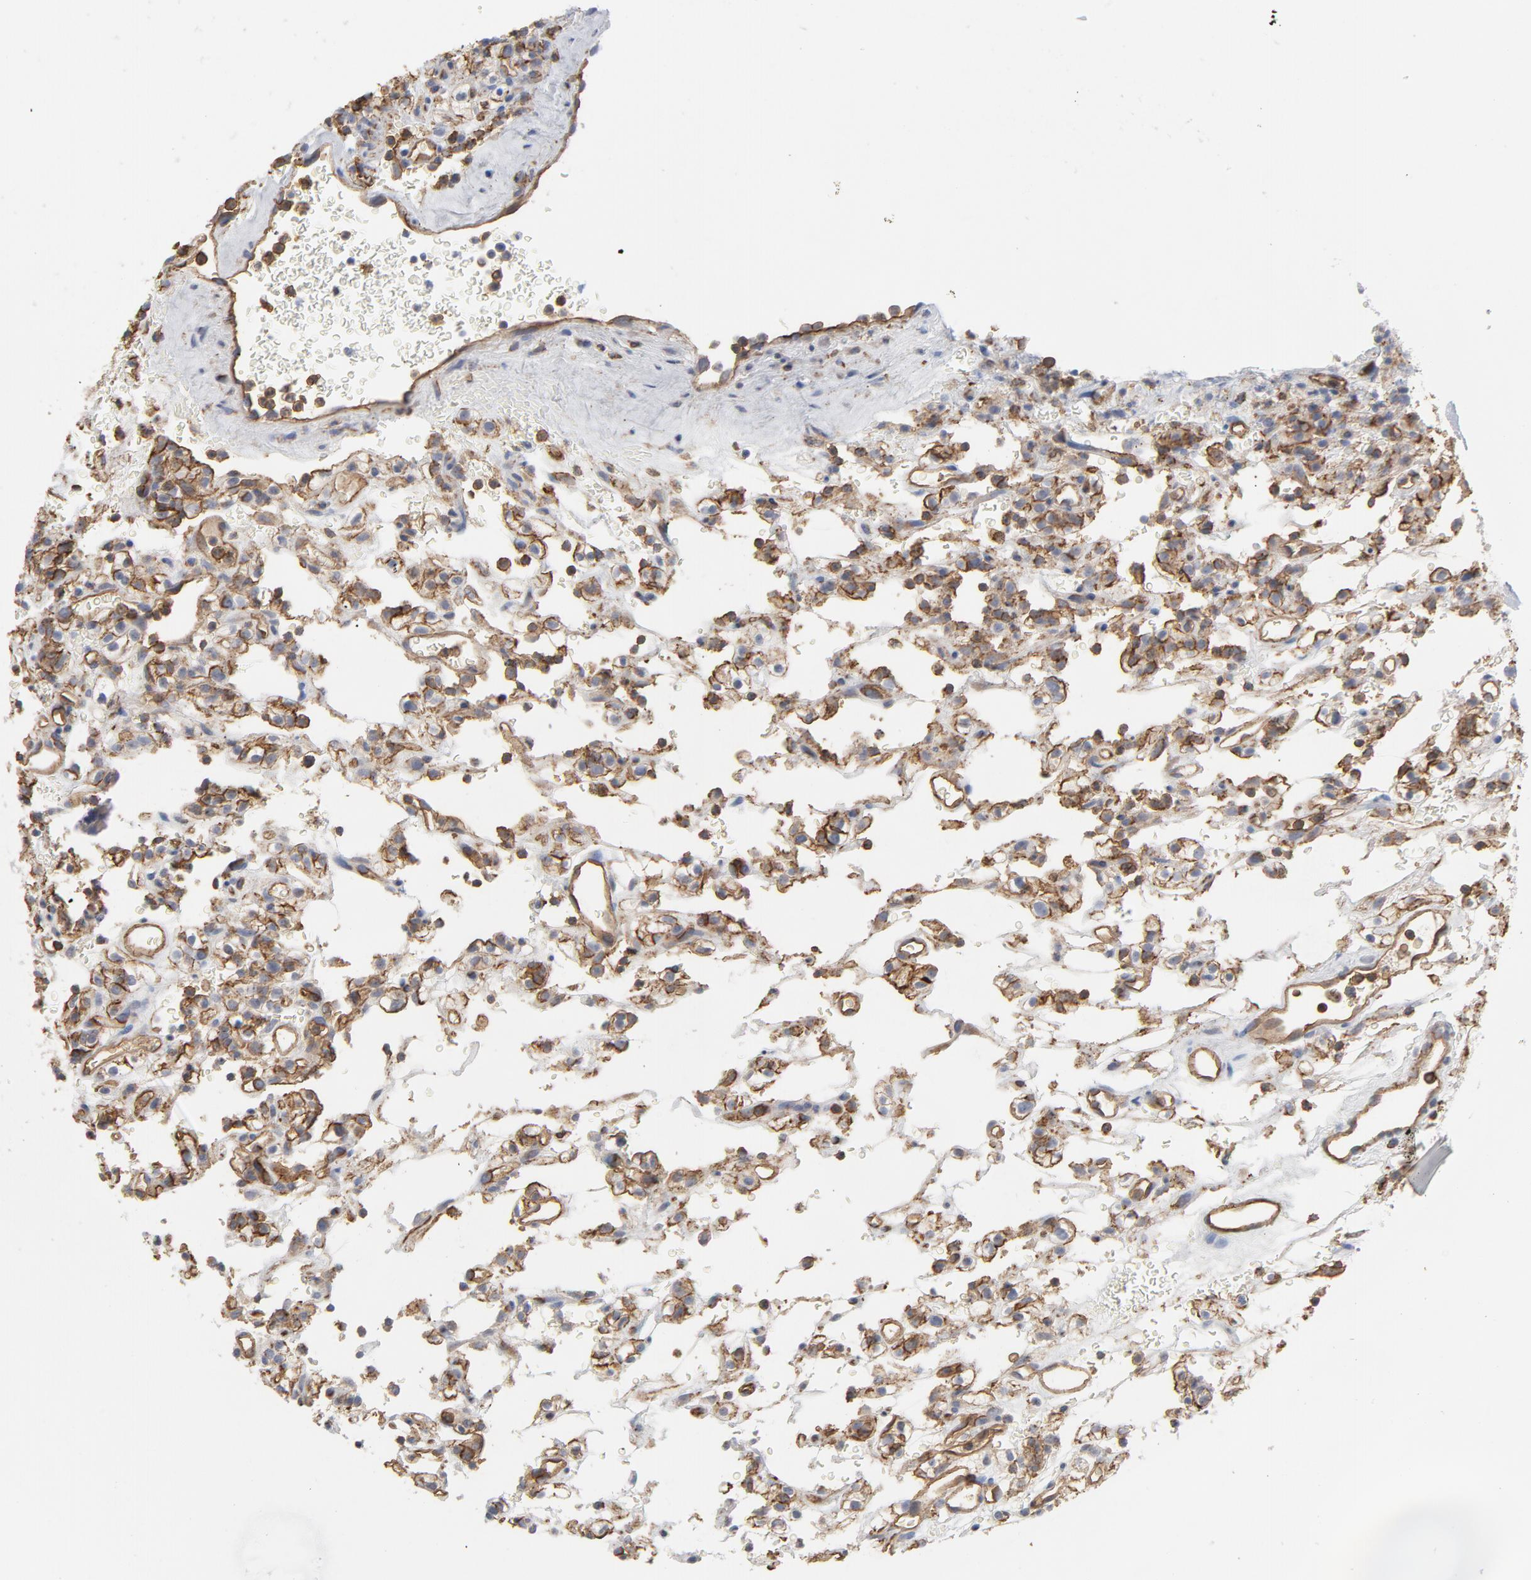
{"staining": {"intensity": "moderate", "quantity": "25%-75%", "location": "cytoplasmic/membranous"}, "tissue": "renal cancer", "cell_type": "Tumor cells", "image_type": "cancer", "snomed": [{"axis": "morphology", "description": "Normal tissue, NOS"}, {"axis": "morphology", "description": "Adenocarcinoma, NOS"}, {"axis": "topography", "description": "Kidney"}], "caption": "Immunohistochemical staining of human renal adenocarcinoma displays moderate cytoplasmic/membranous protein positivity in about 25%-75% of tumor cells.", "gene": "OXA1L", "patient": {"sex": "female", "age": 72}}